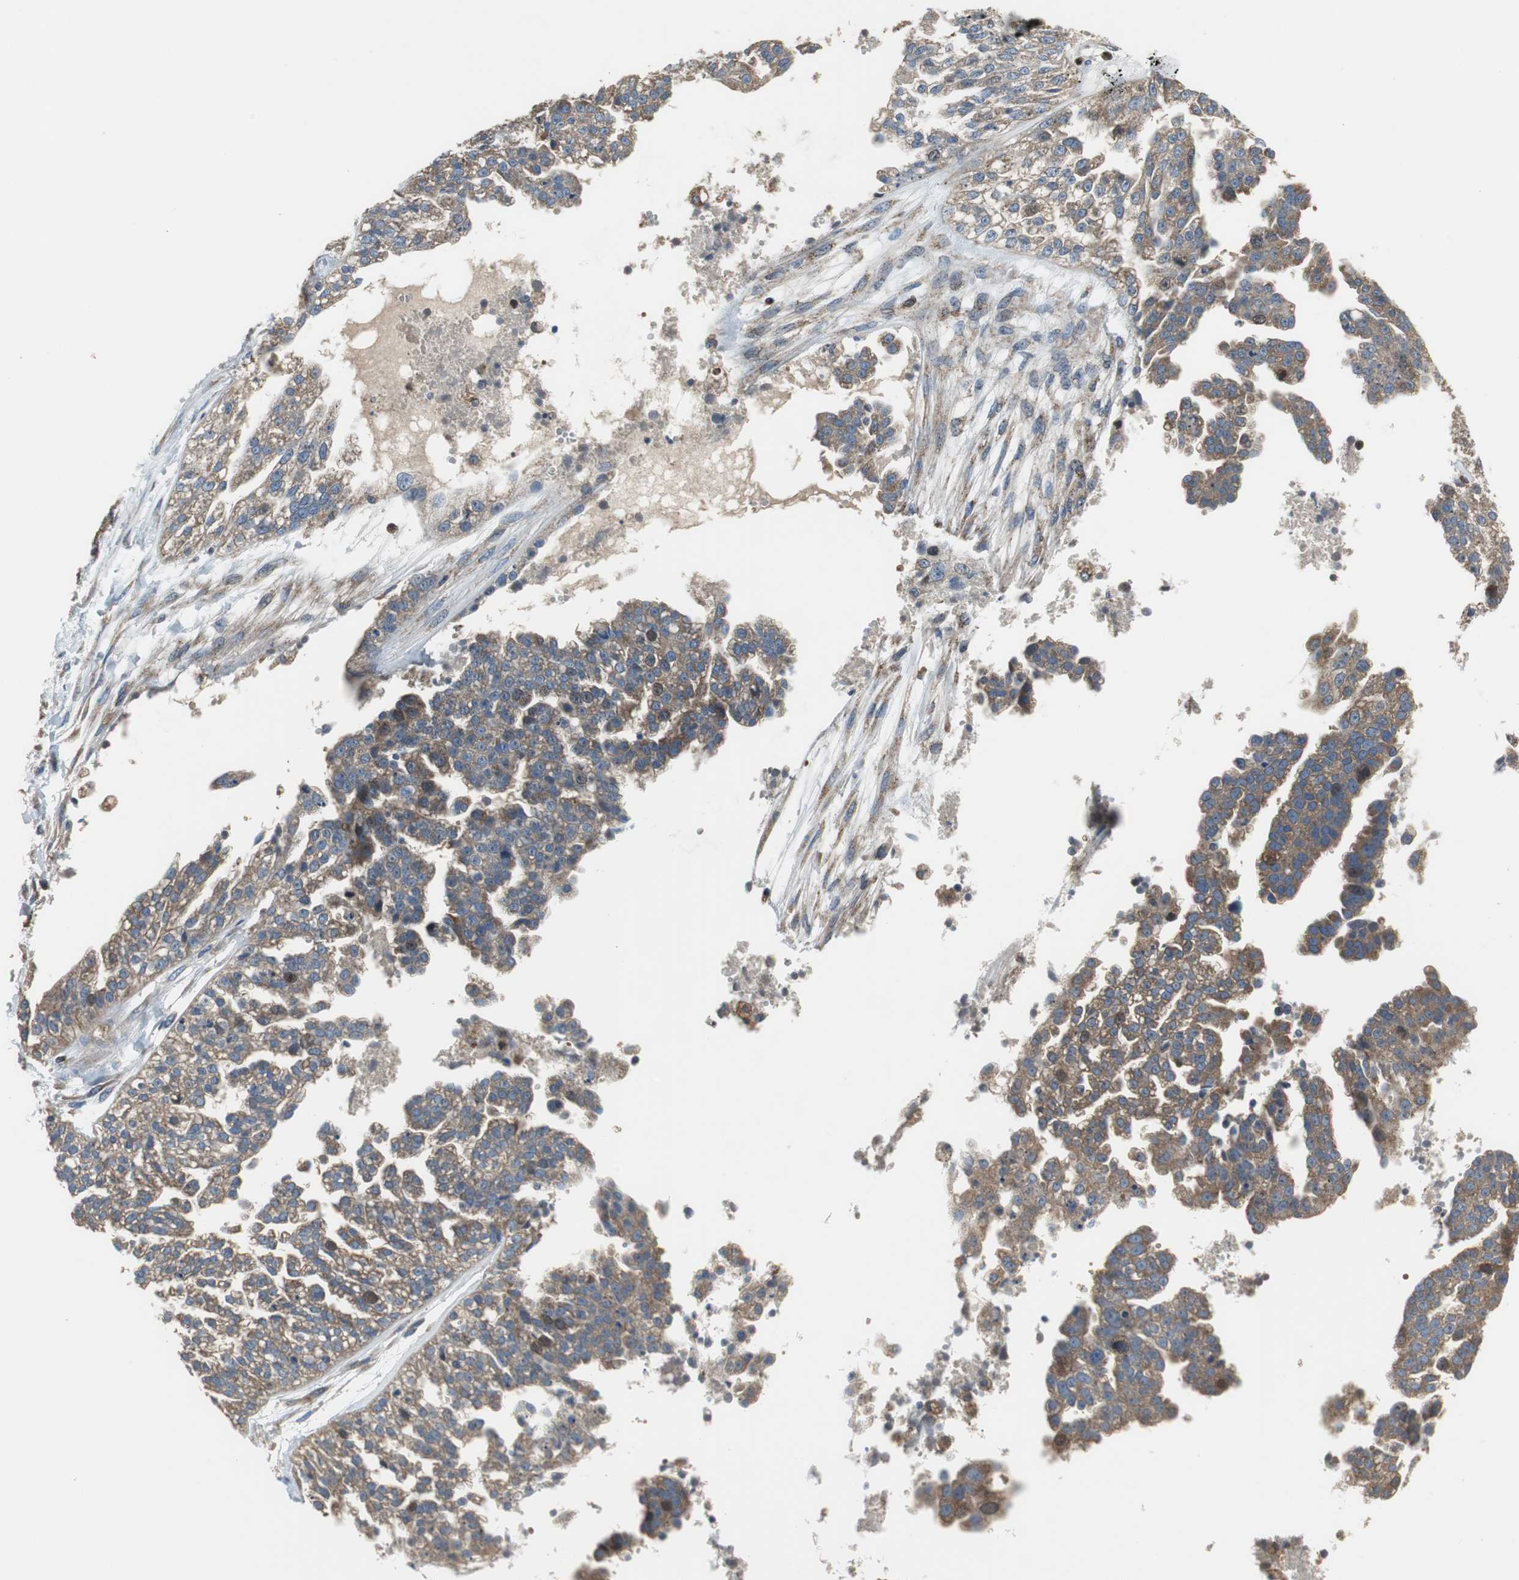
{"staining": {"intensity": "moderate", "quantity": ">75%", "location": "cytoplasmic/membranous,nuclear"}, "tissue": "ovarian cancer", "cell_type": "Tumor cells", "image_type": "cancer", "snomed": [{"axis": "morphology", "description": "Carcinoma, NOS"}, {"axis": "topography", "description": "Soft tissue"}, {"axis": "topography", "description": "Ovary"}], "caption": "A brown stain highlights moderate cytoplasmic/membranous and nuclear positivity of a protein in human ovarian cancer (carcinoma) tumor cells.", "gene": "PI4KB", "patient": {"sex": "female", "age": 54}}